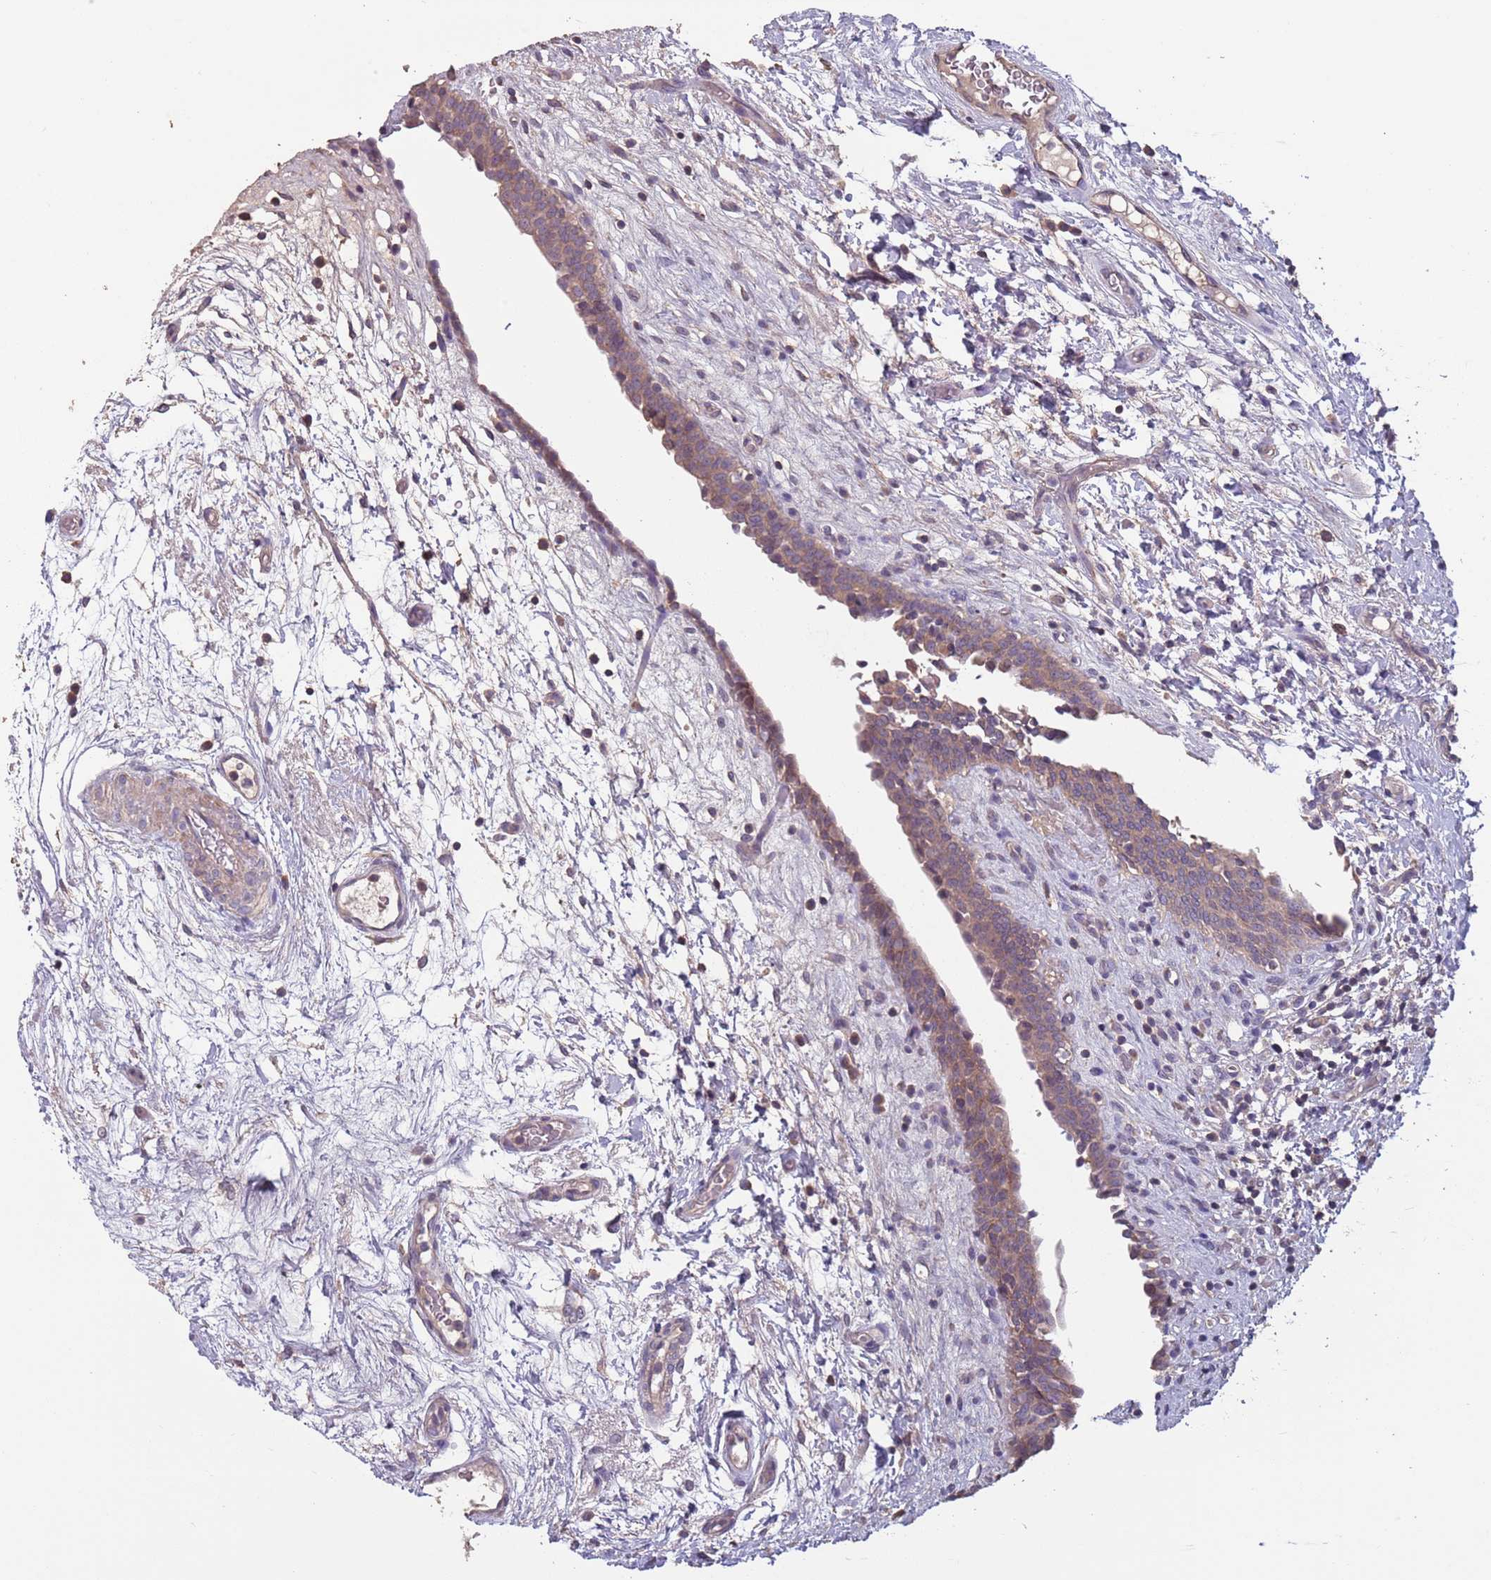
{"staining": {"intensity": "weak", "quantity": ">75%", "location": "cytoplasmic/membranous"}, "tissue": "urinary bladder", "cell_type": "Urothelial cells", "image_type": "normal", "snomed": [{"axis": "morphology", "description": "Normal tissue, NOS"}, {"axis": "topography", "description": "Urinary bladder"}], "caption": "This photomicrograph reveals unremarkable urinary bladder stained with immunohistochemistry (IHC) to label a protein in brown. The cytoplasmic/membranous of urothelial cells show weak positivity for the protein. Nuclei are counter-stained blue.", "gene": "MBD3L1", "patient": {"sex": "male", "age": 83}}